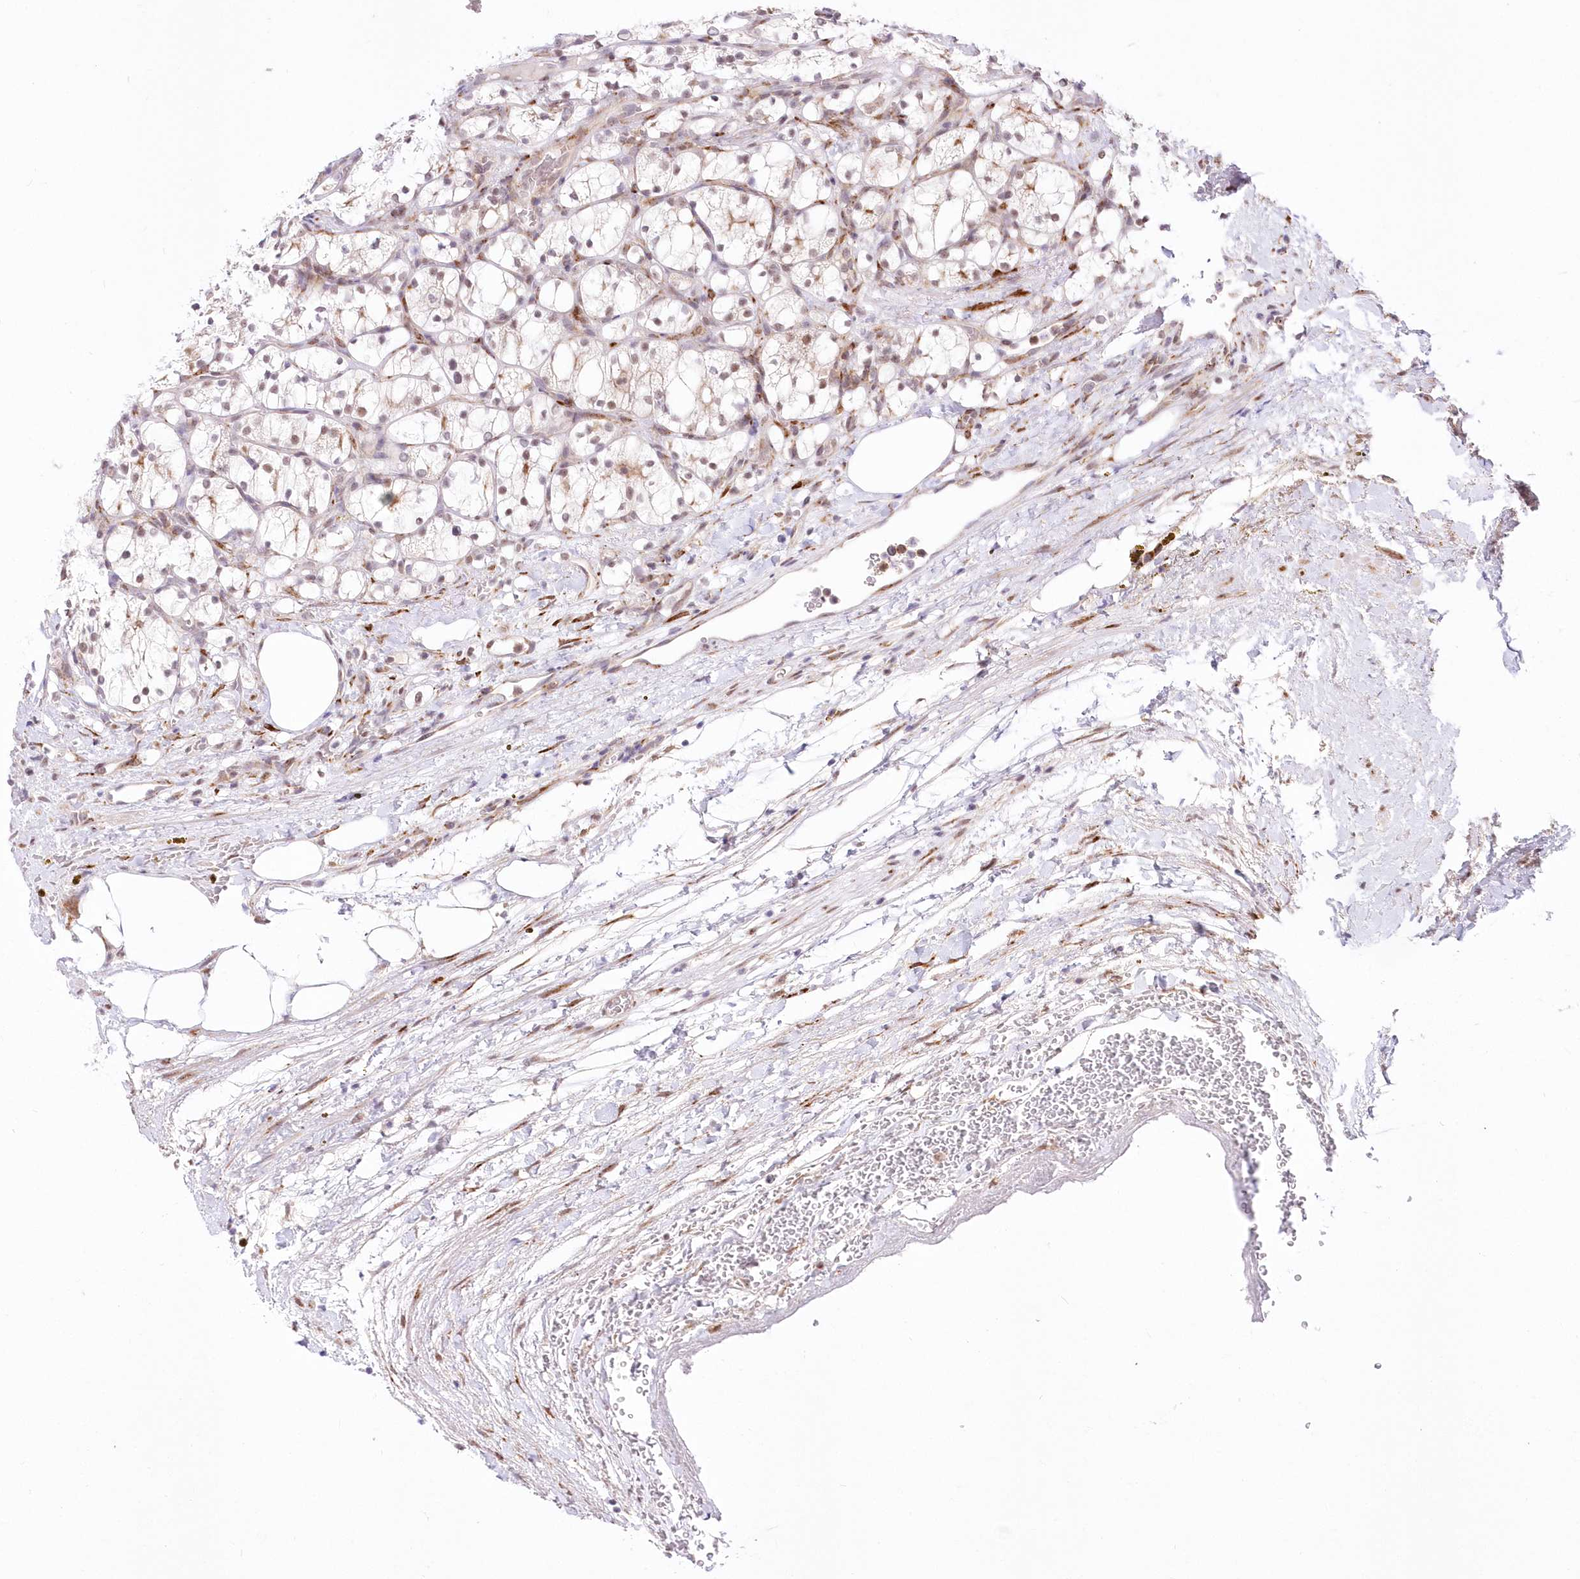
{"staining": {"intensity": "negative", "quantity": "none", "location": "none"}, "tissue": "renal cancer", "cell_type": "Tumor cells", "image_type": "cancer", "snomed": [{"axis": "morphology", "description": "Adenocarcinoma, NOS"}, {"axis": "topography", "description": "Kidney"}], "caption": "A high-resolution image shows immunohistochemistry (IHC) staining of renal adenocarcinoma, which shows no significant staining in tumor cells.", "gene": "LDB1", "patient": {"sex": "female", "age": 69}}